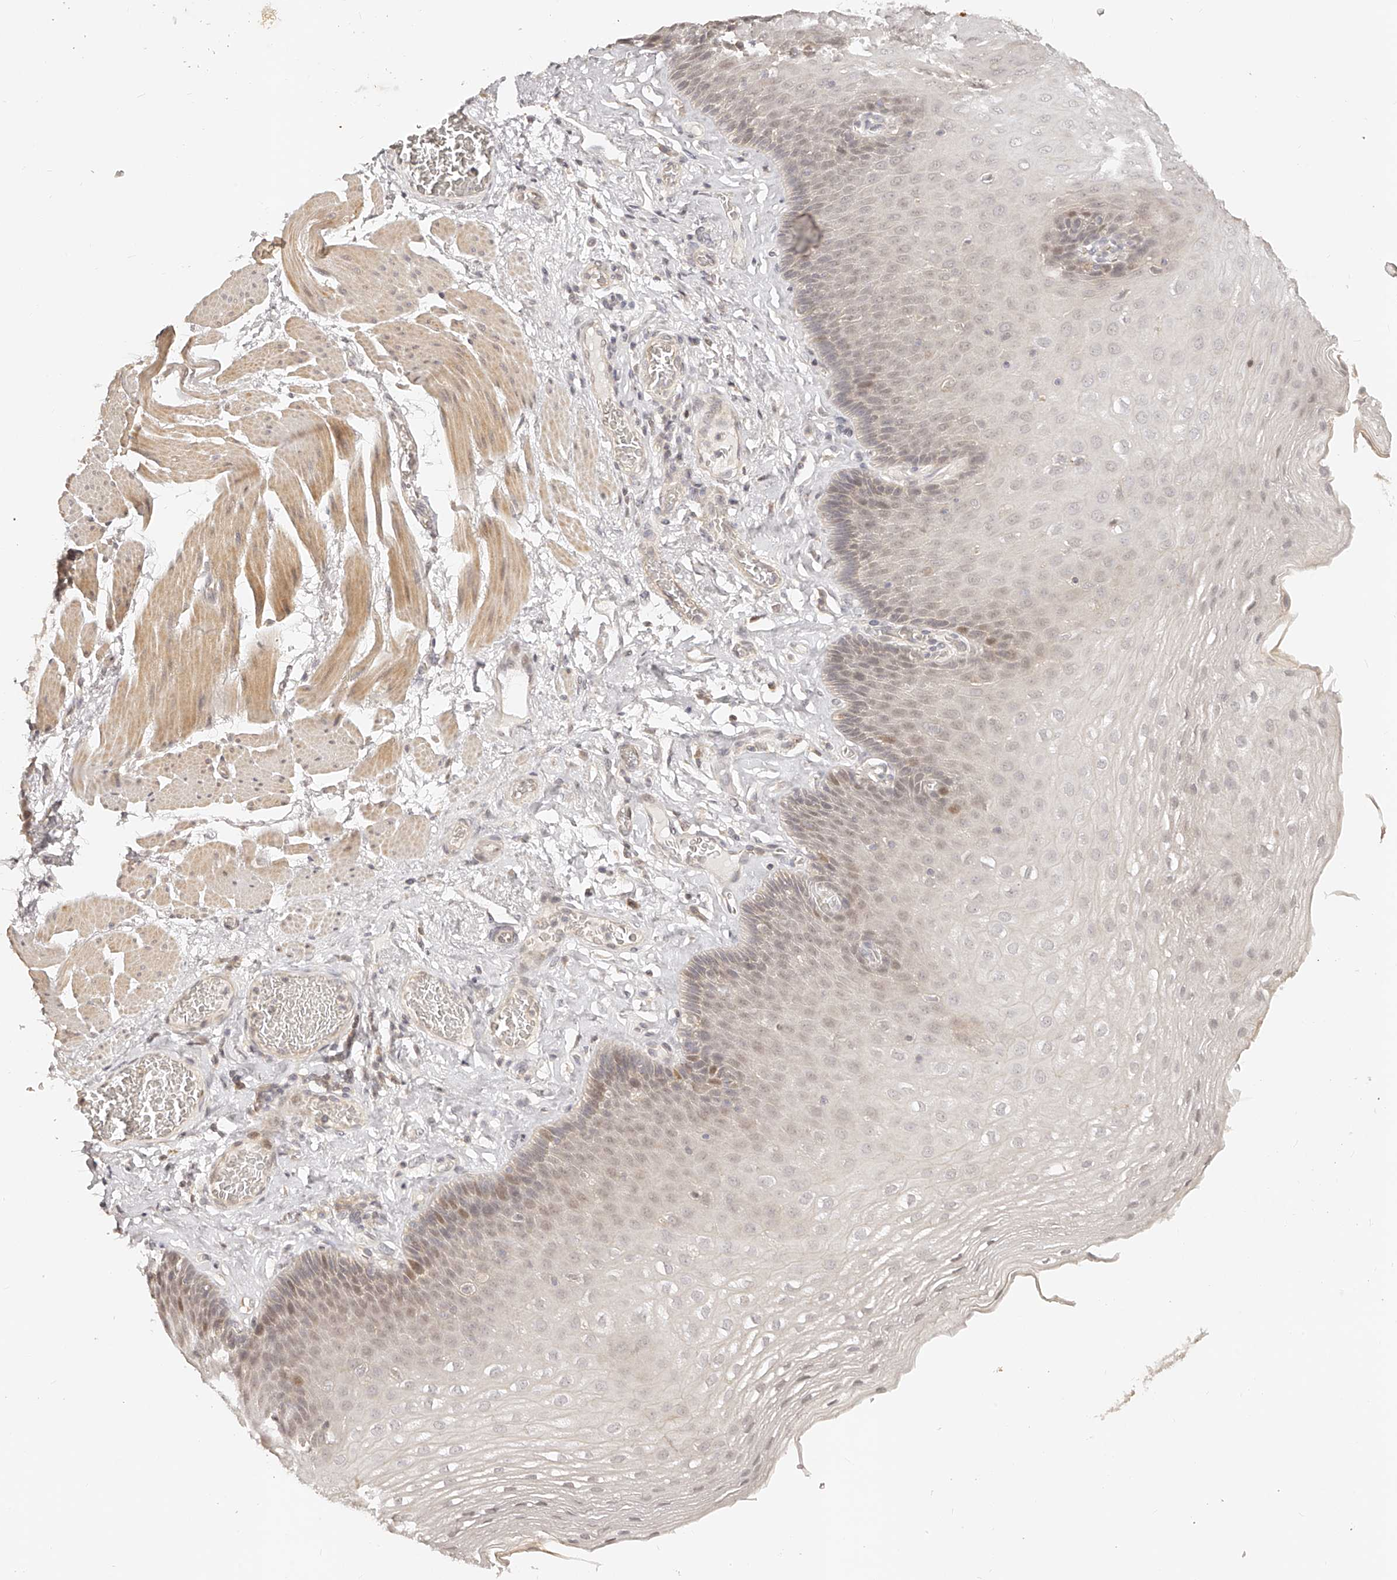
{"staining": {"intensity": "weak", "quantity": "<25%", "location": "nuclear"}, "tissue": "esophagus", "cell_type": "Squamous epithelial cells", "image_type": "normal", "snomed": [{"axis": "morphology", "description": "Normal tissue, NOS"}, {"axis": "topography", "description": "Esophagus"}], "caption": "Immunohistochemical staining of benign esophagus reveals no significant expression in squamous epithelial cells.", "gene": "ZNF789", "patient": {"sex": "female", "age": 66}}